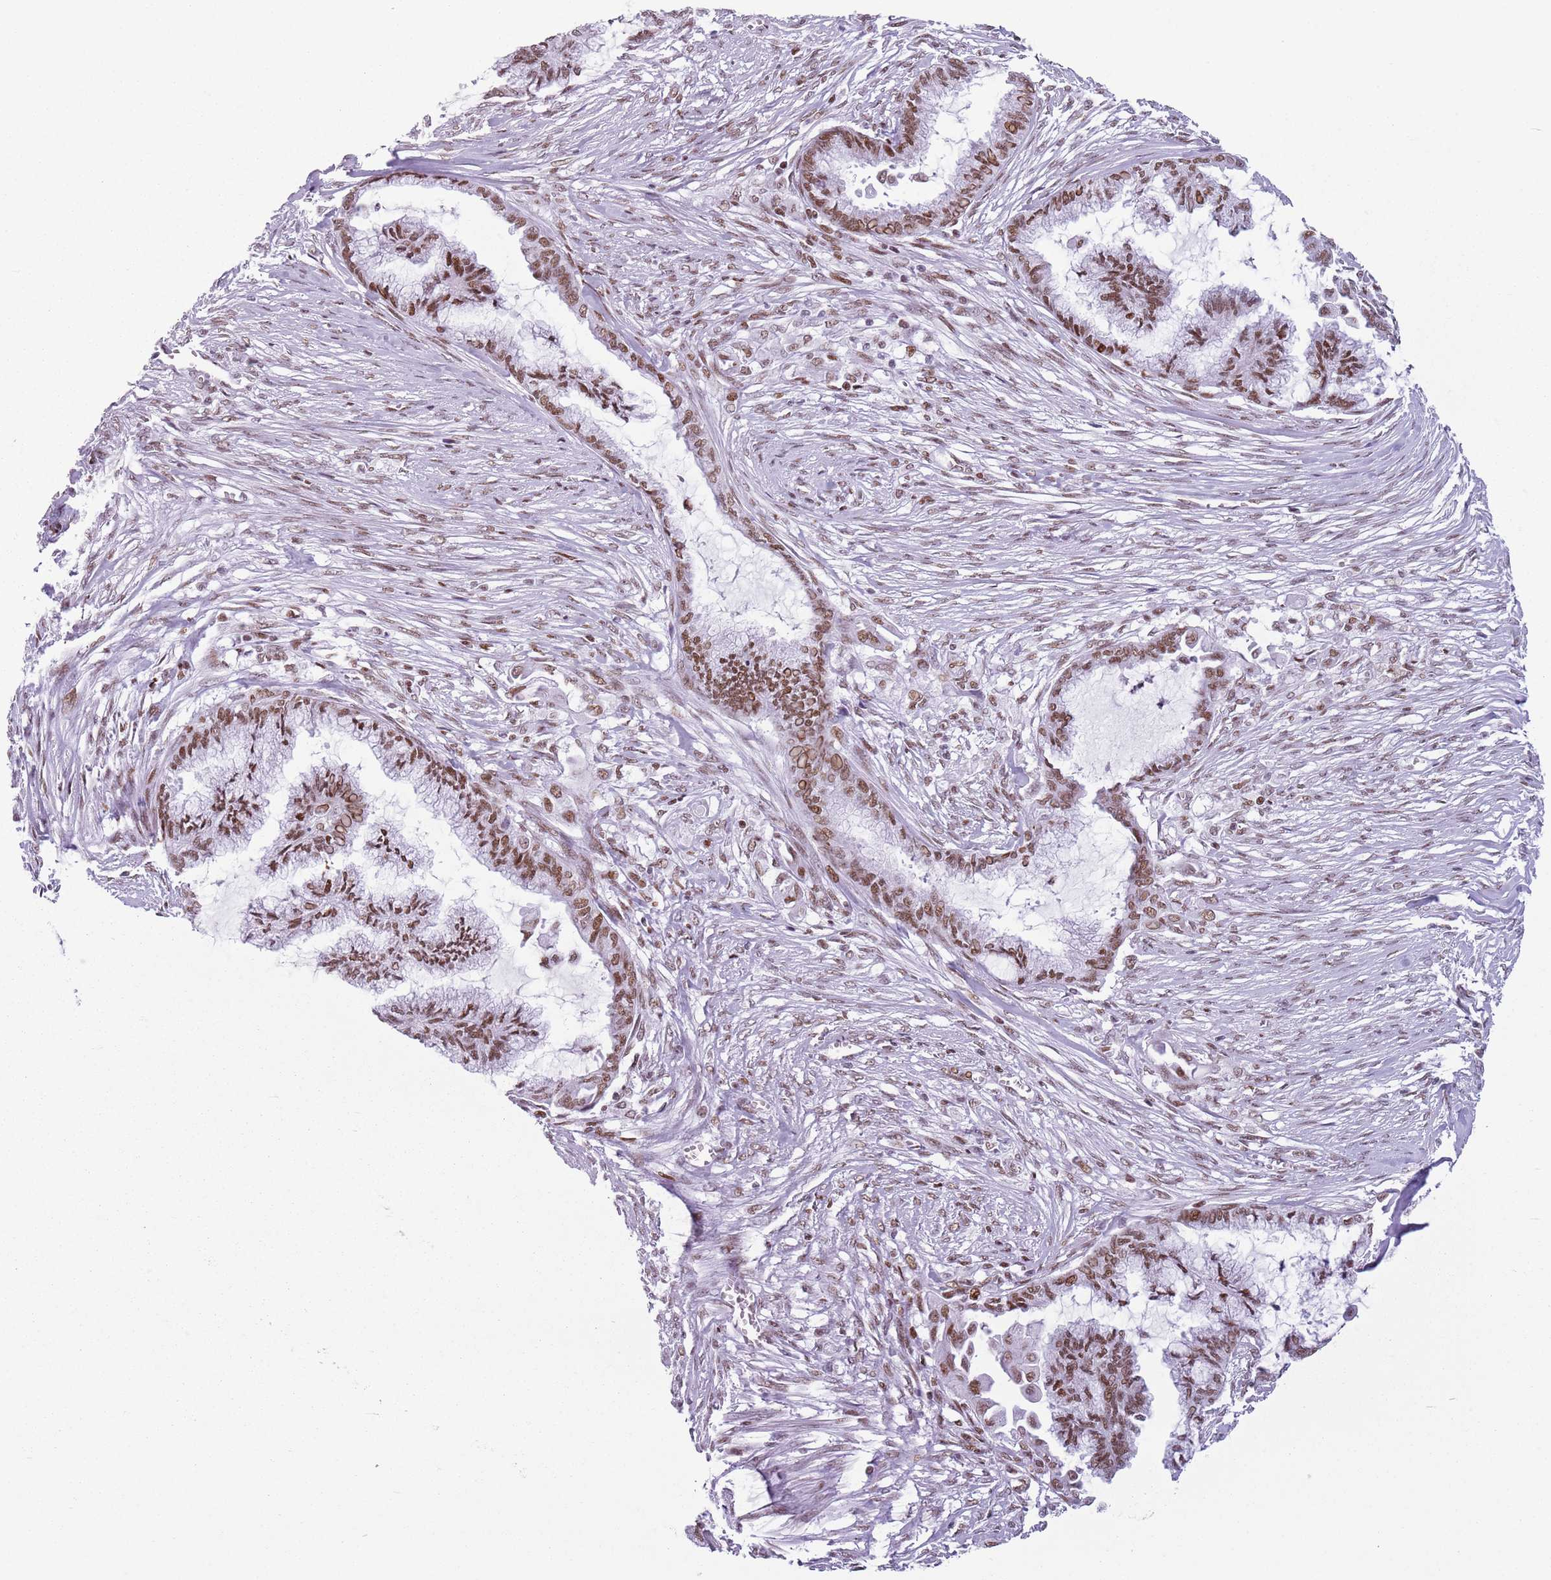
{"staining": {"intensity": "moderate", "quantity": ">75%", "location": "nuclear"}, "tissue": "endometrial cancer", "cell_type": "Tumor cells", "image_type": "cancer", "snomed": [{"axis": "morphology", "description": "Adenocarcinoma, NOS"}, {"axis": "topography", "description": "Endometrium"}], "caption": "Immunohistochemical staining of human endometrial cancer demonstrates medium levels of moderate nuclear positivity in approximately >75% of tumor cells.", "gene": "FAM104B", "patient": {"sex": "female", "age": 86}}